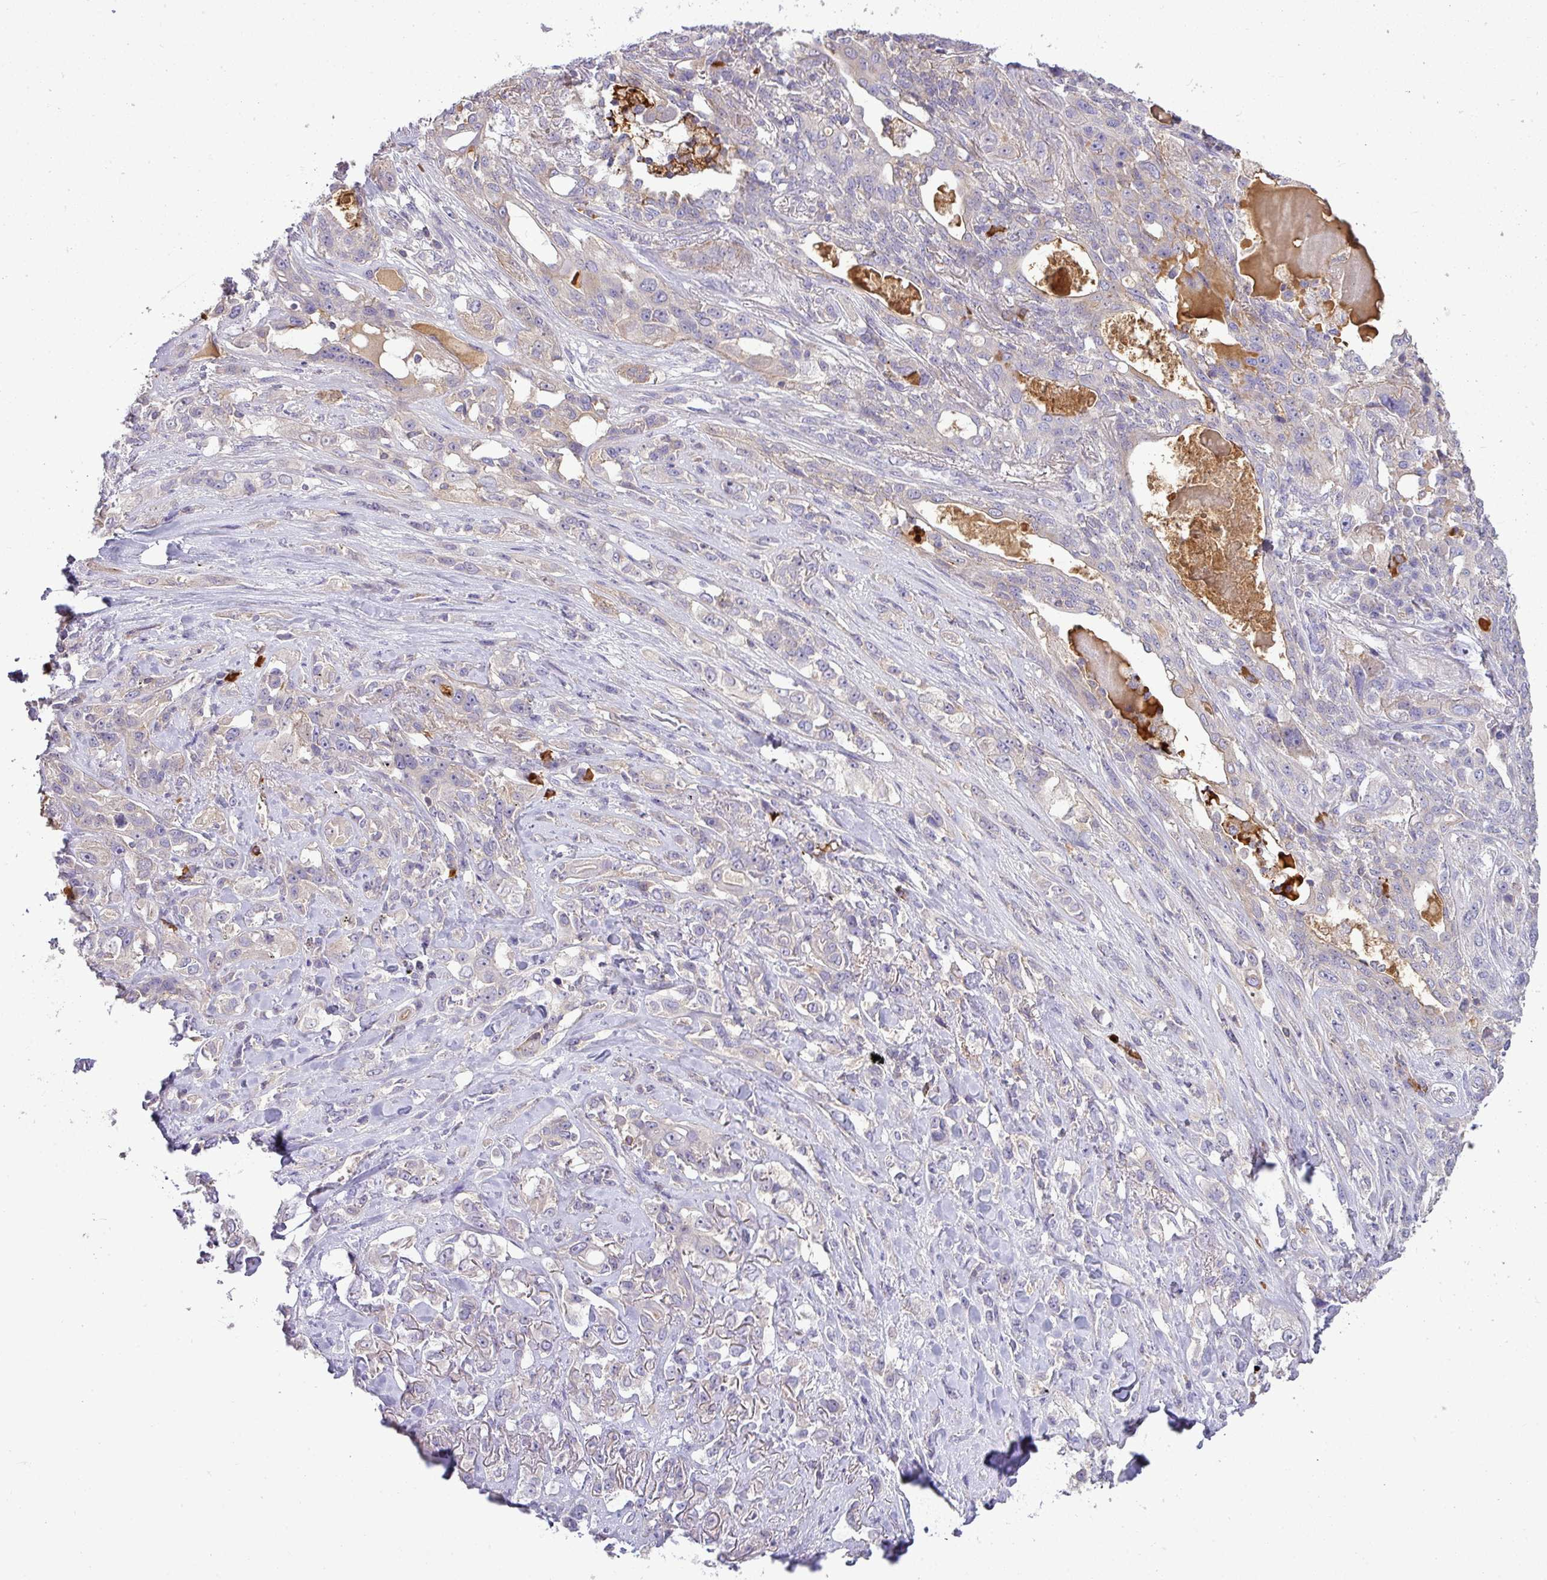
{"staining": {"intensity": "negative", "quantity": "none", "location": "none"}, "tissue": "lung cancer", "cell_type": "Tumor cells", "image_type": "cancer", "snomed": [{"axis": "morphology", "description": "Squamous cell carcinoma, NOS"}, {"axis": "topography", "description": "Lung"}], "caption": "The immunohistochemistry (IHC) micrograph has no significant positivity in tumor cells of lung squamous cell carcinoma tissue.", "gene": "STAT5A", "patient": {"sex": "female", "age": 70}}